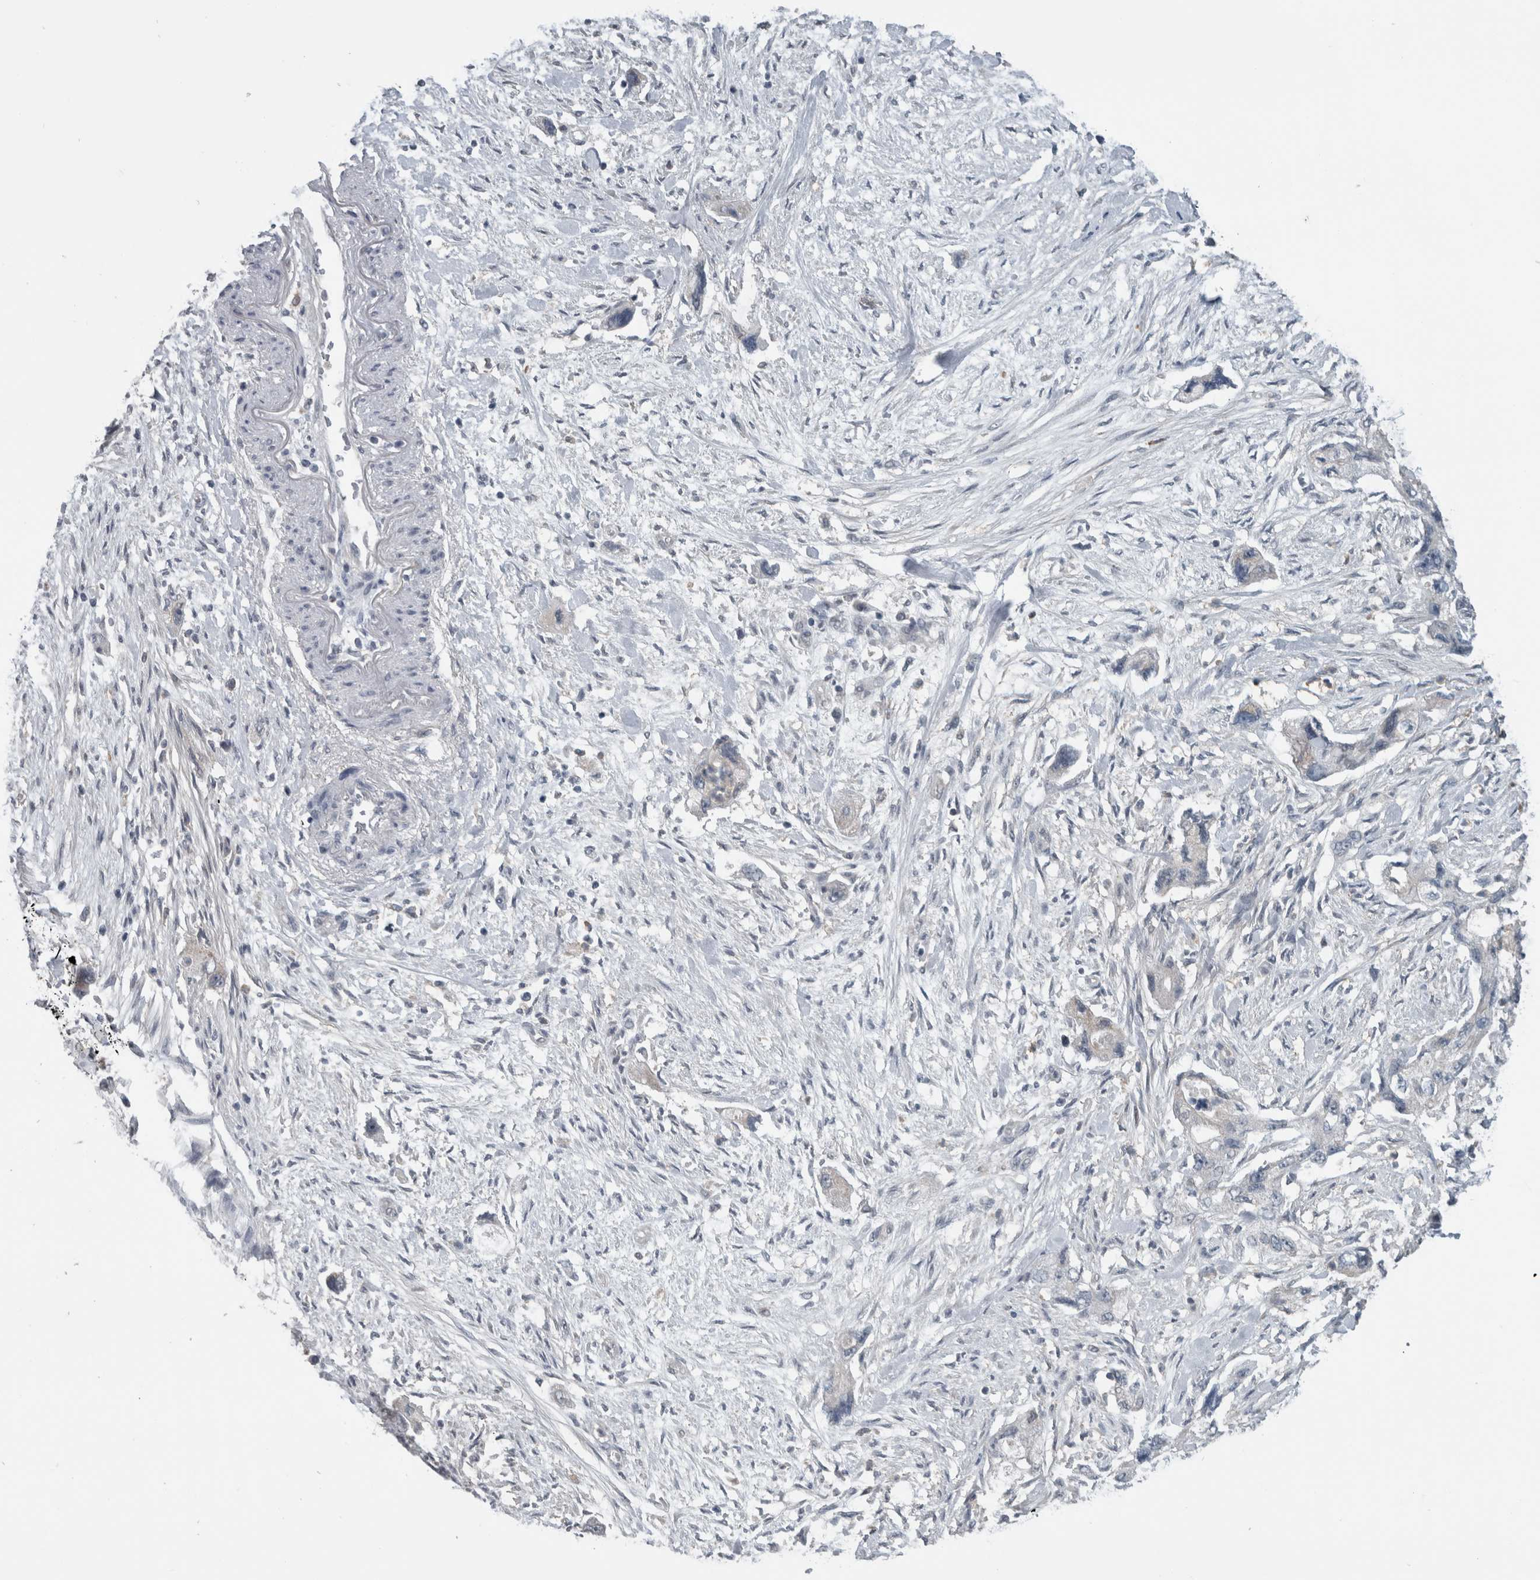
{"staining": {"intensity": "negative", "quantity": "none", "location": "none"}, "tissue": "pancreatic cancer", "cell_type": "Tumor cells", "image_type": "cancer", "snomed": [{"axis": "morphology", "description": "Adenocarcinoma, NOS"}, {"axis": "topography", "description": "Pancreas"}], "caption": "Immunohistochemical staining of human pancreatic cancer (adenocarcinoma) shows no significant expression in tumor cells. (DAB (3,3'-diaminobenzidine) immunohistochemistry visualized using brightfield microscopy, high magnification).", "gene": "ACSF2", "patient": {"sex": "female", "age": 73}}